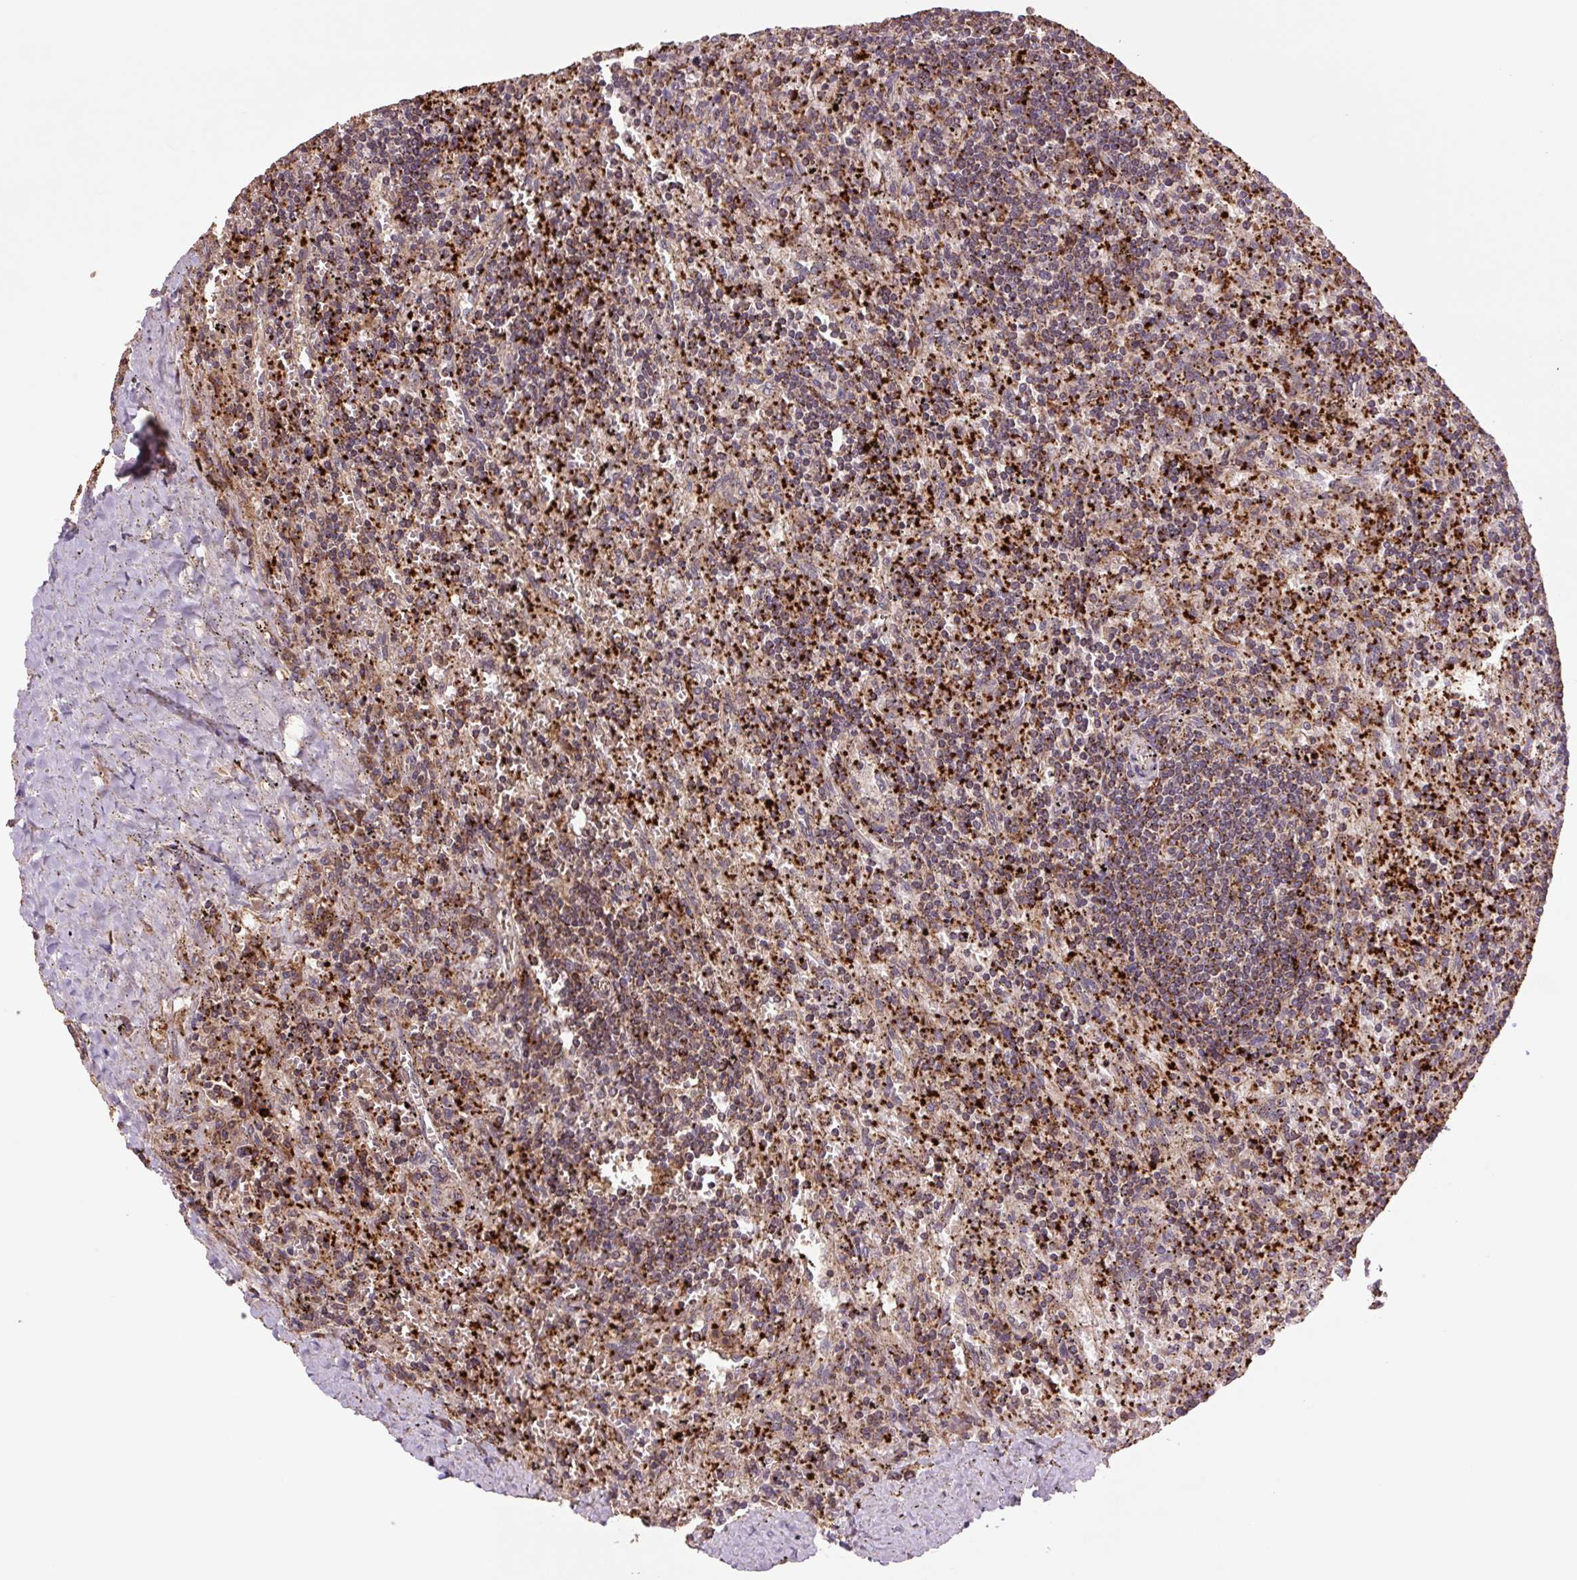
{"staining": {"intensity": "strong", "quantity": "25%-75%", "location": "cytoplasmic/membranous"}, "tissue": "lymphoma", "cell_type": "Tumor cells", "image_type": "cancer", "snomed": [{"axis": "morphology", "description": "Malignant lymphoma, non-Hodgkin's type, Low grade"}, {"axis": "topography", "description": "Spleen"}], "caption": "Protein expression analysis of human lymphoma reveals strong cytoplasmic/membranous positivity in approximately 25%-75% of tumor cells.", "gene": "TMEM160", "patient": {"sex": "male", "age": 76}}